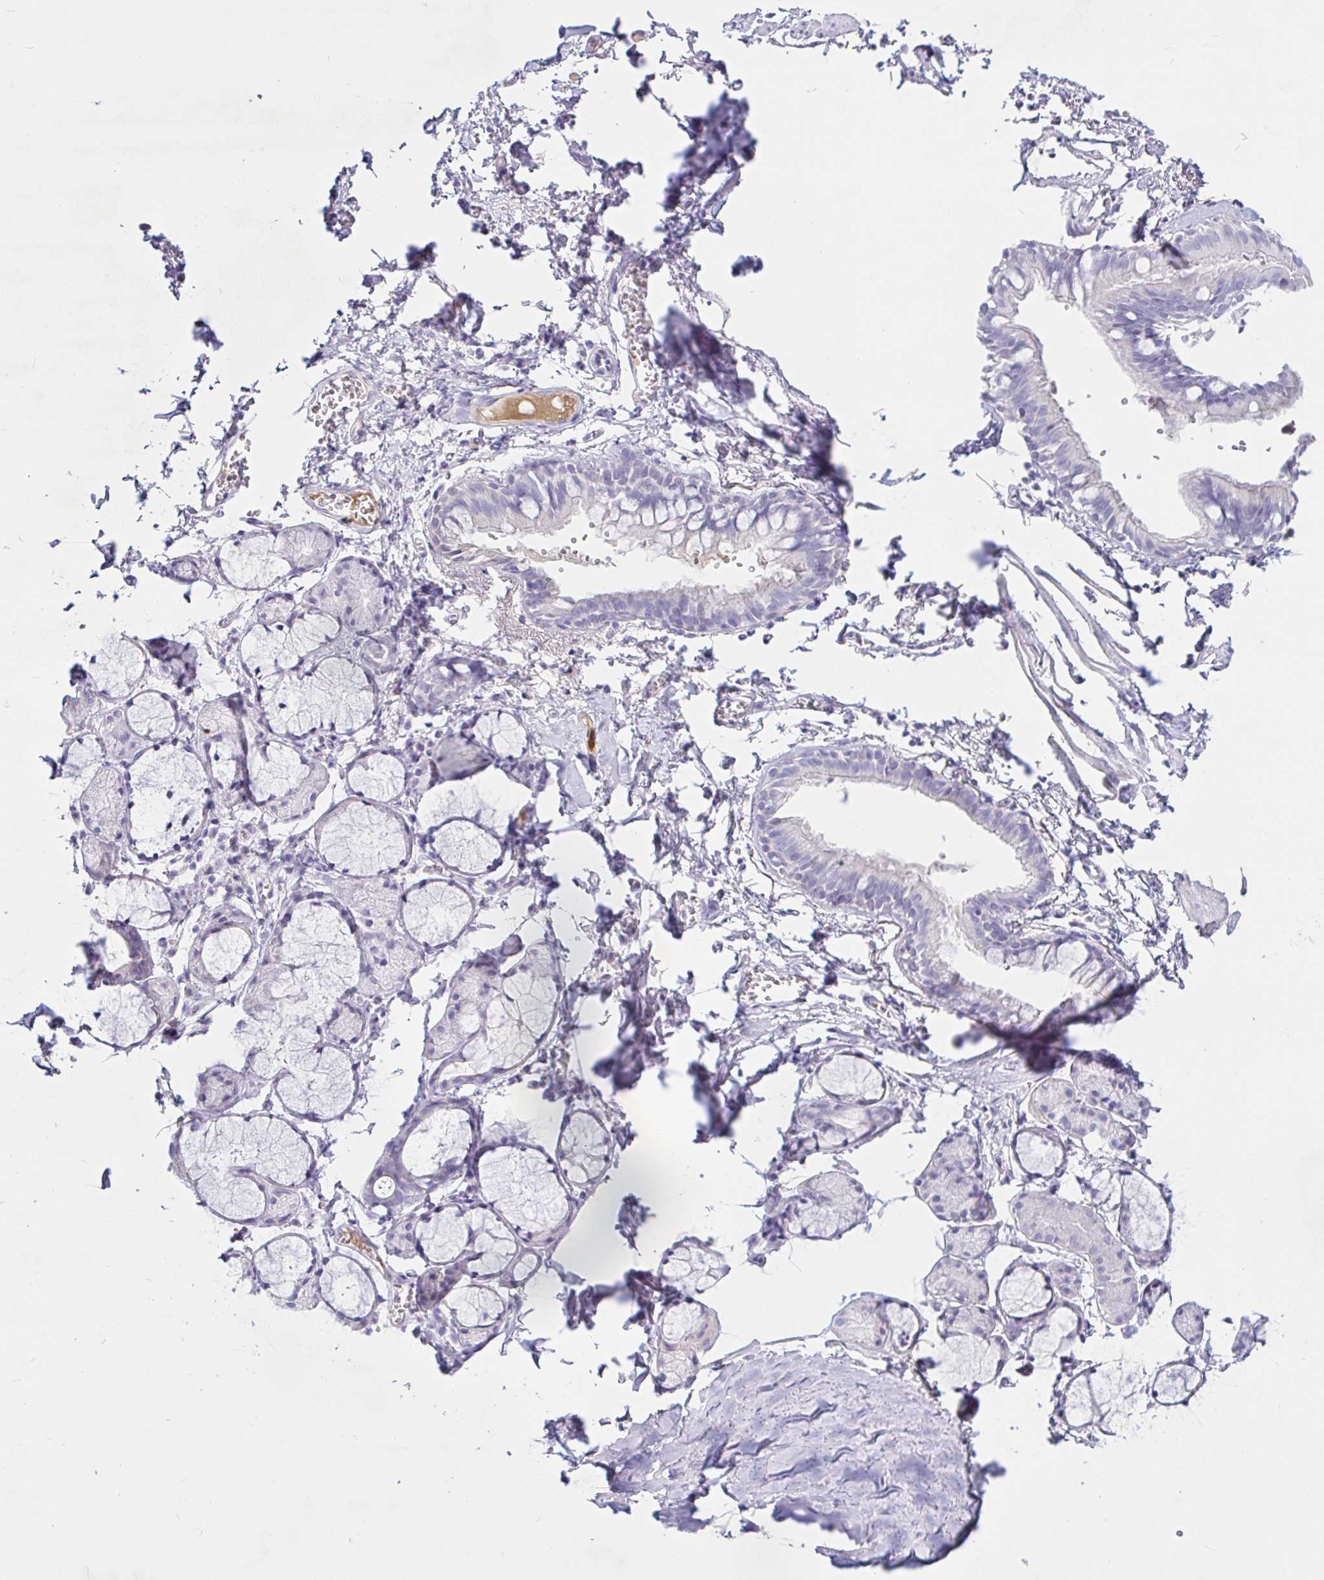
{"staining": {"intensity": "negative", "quantity": "none", "location": "none"}, "tissue": "bronchus", "cell_type": "Respiratory epithelial cells", "image_type": "normal", "snomed": [{"axis": "morphology", "description": "Normal tissue, NOS"}, {"axis": "topography", "description": "Cartilage tissue"}, {"axis": "topography", "description": "Bronchus"}, {"axis": "topography", "description": "Peripheral nerve tissue"}], "caption": "Respiratory epithelial cells show no significant protein expression in normal bronchus.", "gene": "SAA2", "patient": {"sex": "female", "age": 59}}